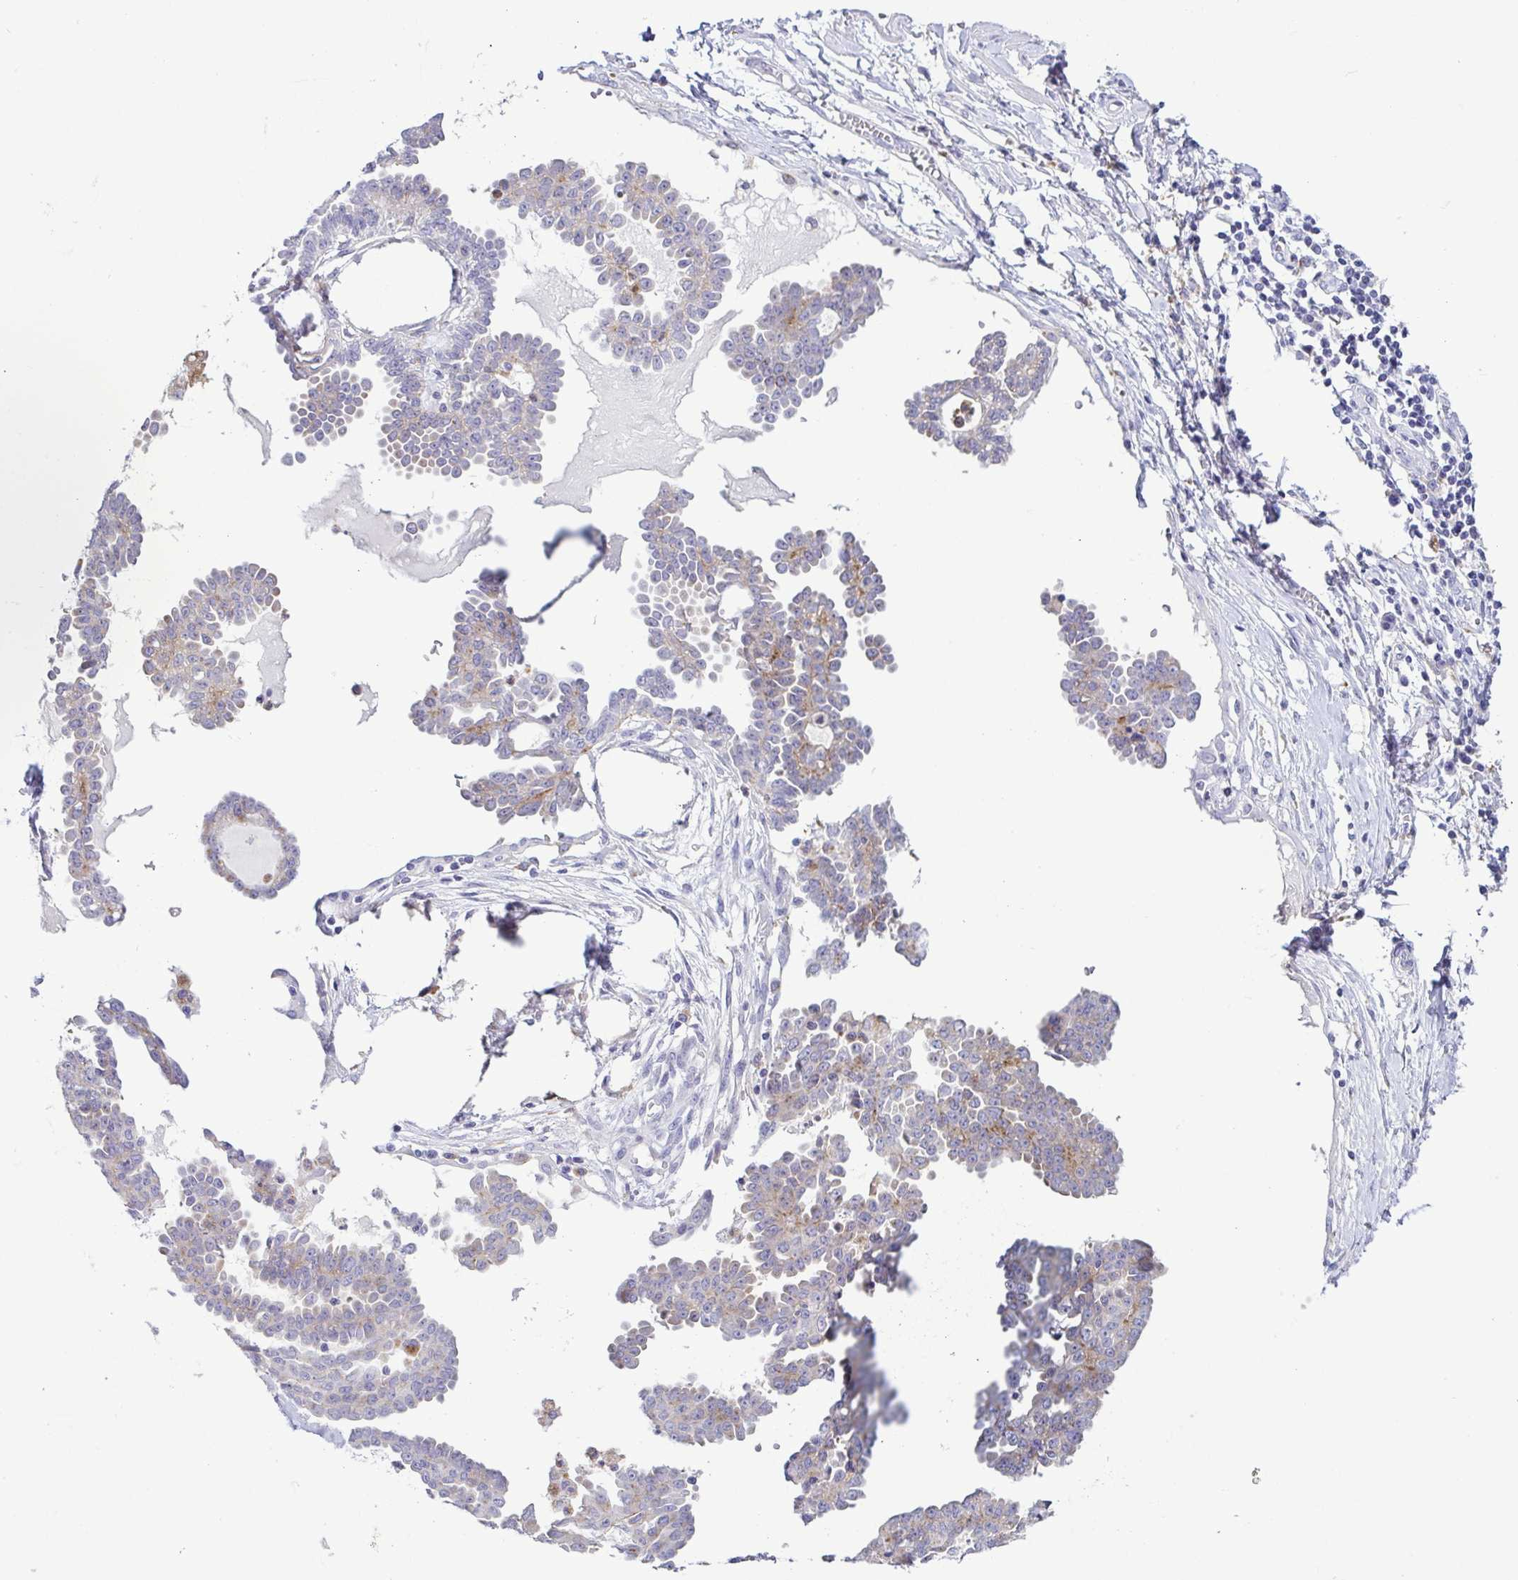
{"staining": {"intensity": "negative", "quantity": "none", "location": "none"}, "tissue": "ovarian cancer", "cell_type": "Tumor cells", "image_type": "cancer", "snomed": [{"axis": "morphology", "description": "Cystadenocarcinoma, serous, NOS"}, {"axis": "topography", "description": "Ovary"}], "caption": "Human serous cystadenocarcinoma (ovarian) stained for a protein using IHC reveals no staining in tumor cells.", "gene": "ATP6V1G2", "patient": {"sex": "female", "age": 71}}